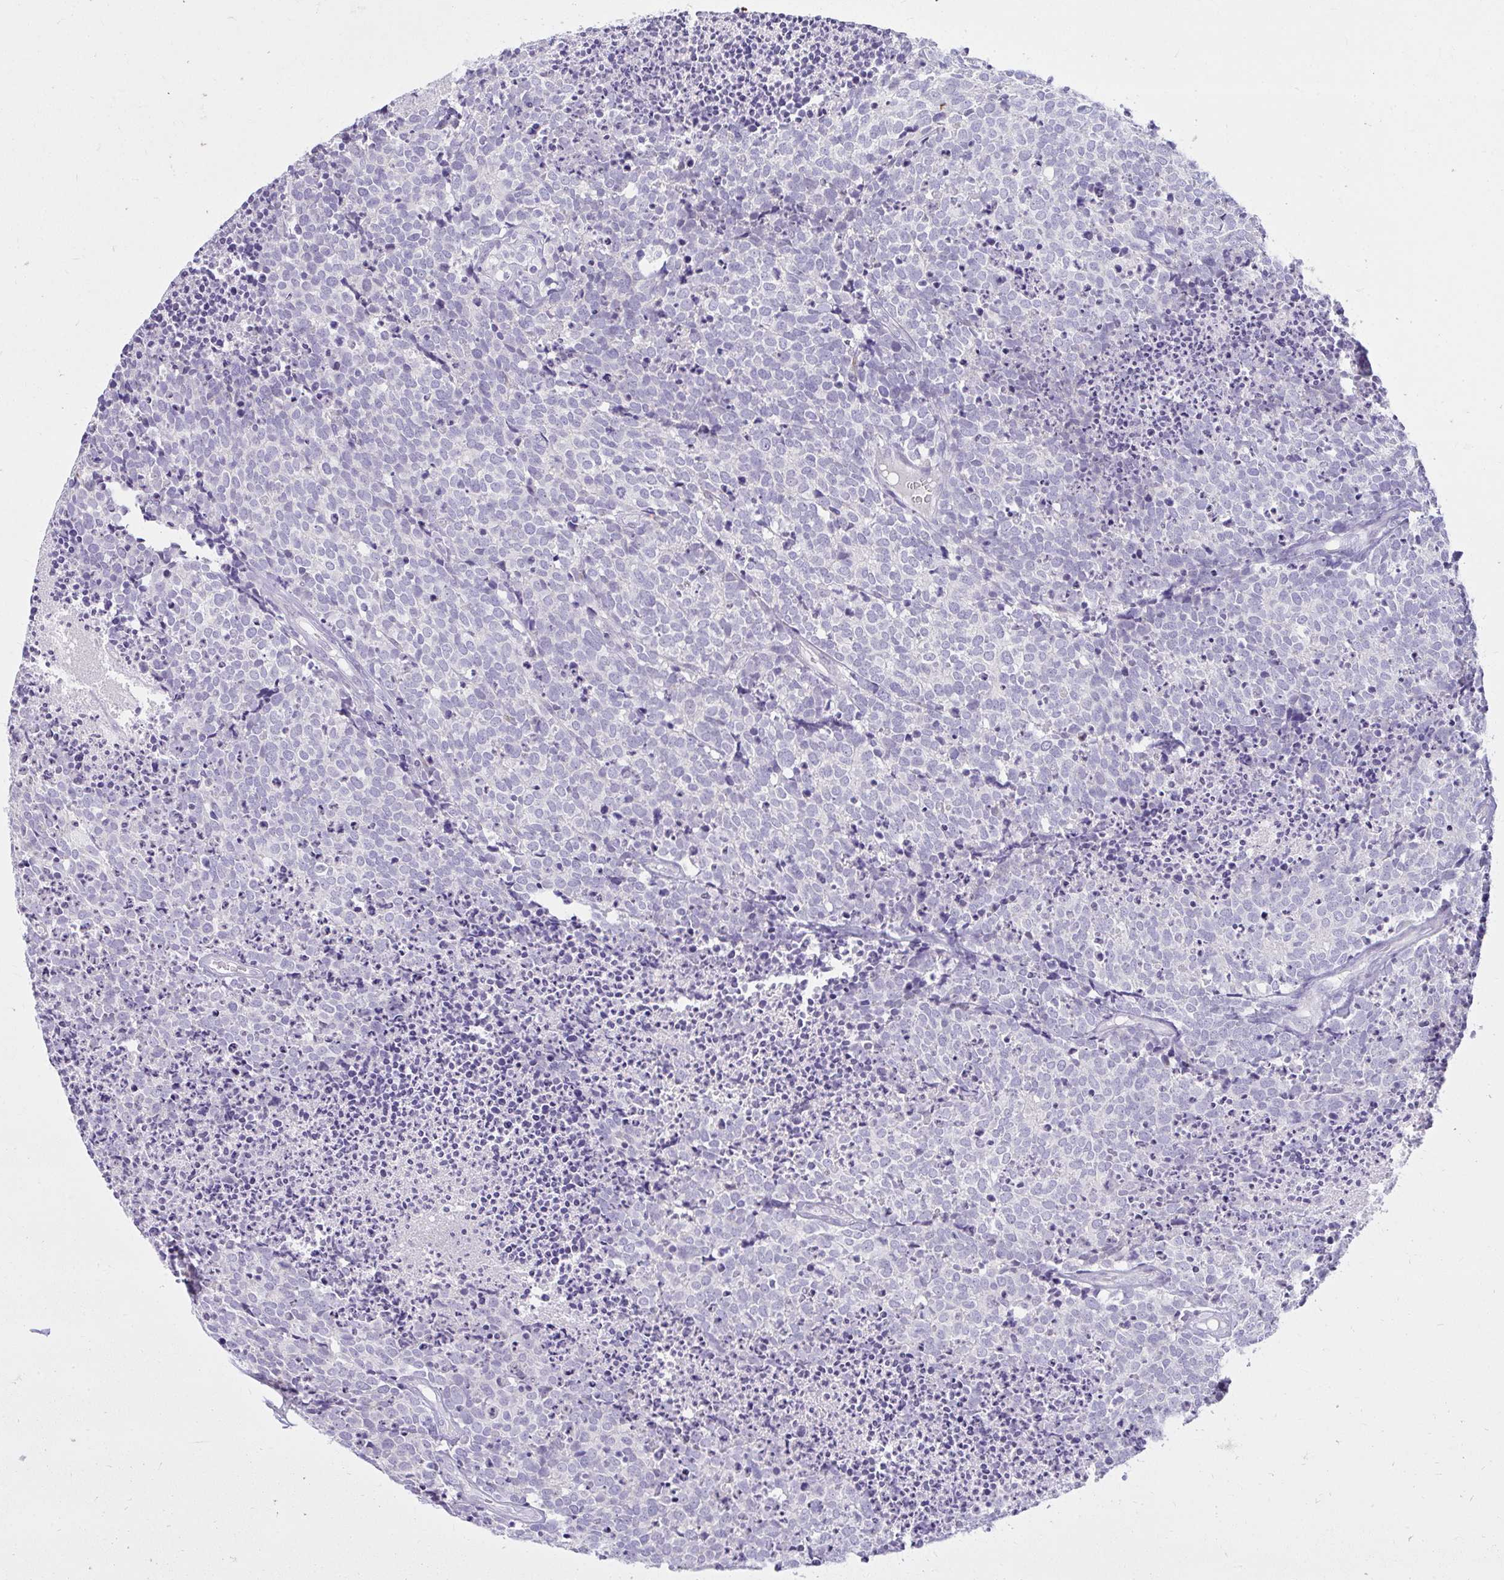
{"staining": {"intensity": "negative", "quantity": "none", "location": "none"}, "tissue": "carcinoid", "cell_type": "Tumor cells", "image_type": "cancer", "snomed": [{"axis": "morphology", "description": "Carcinoid, malignant, NOS"}, {"axis": "topography", "description": "Skin"}], "caption": "Tumor cells are negative for brown protein staining in carcinoid.", "gene": "PRAP1", "patient": {"sex": "female", "age": 79}}